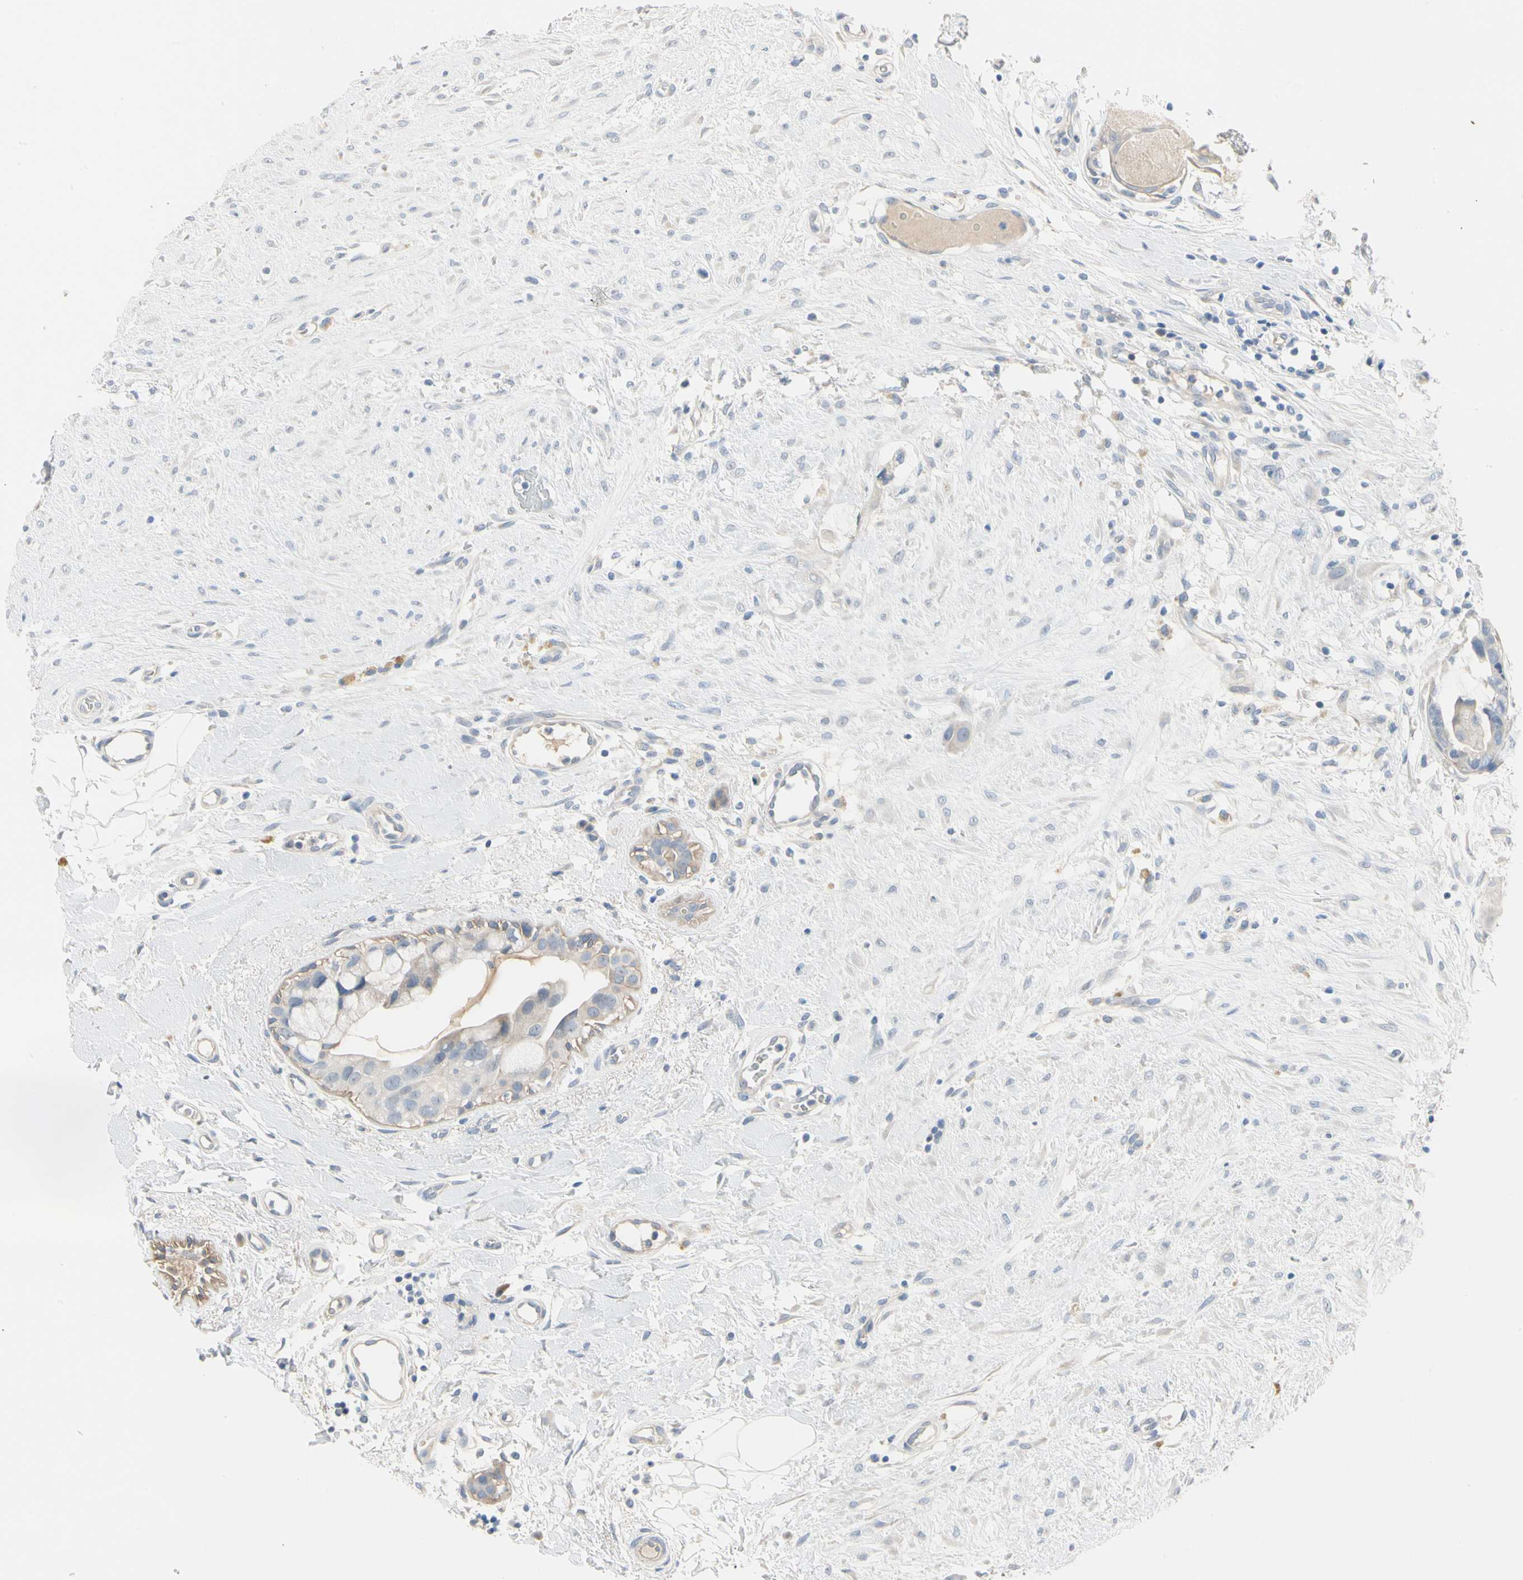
{"staining": {"intensity": "weak", "quantity": "<25%", "location": "cytoplasmic/membranous"}, "tissue": "breast cancer", "cell_type": "Tumor cells", "image_type": "cancer", "snomed": [{"axis": "morphology", "description": "Duct carcinoma"}, {"axis": "topography", "description": "Breast"}], "caption": "Immunohistochemical staining of breast intraductal carcinoma exhibits no significant positivity in tumor cells.", "gene": "MARK1", "patient": {"sex": "female", "age": 40}}